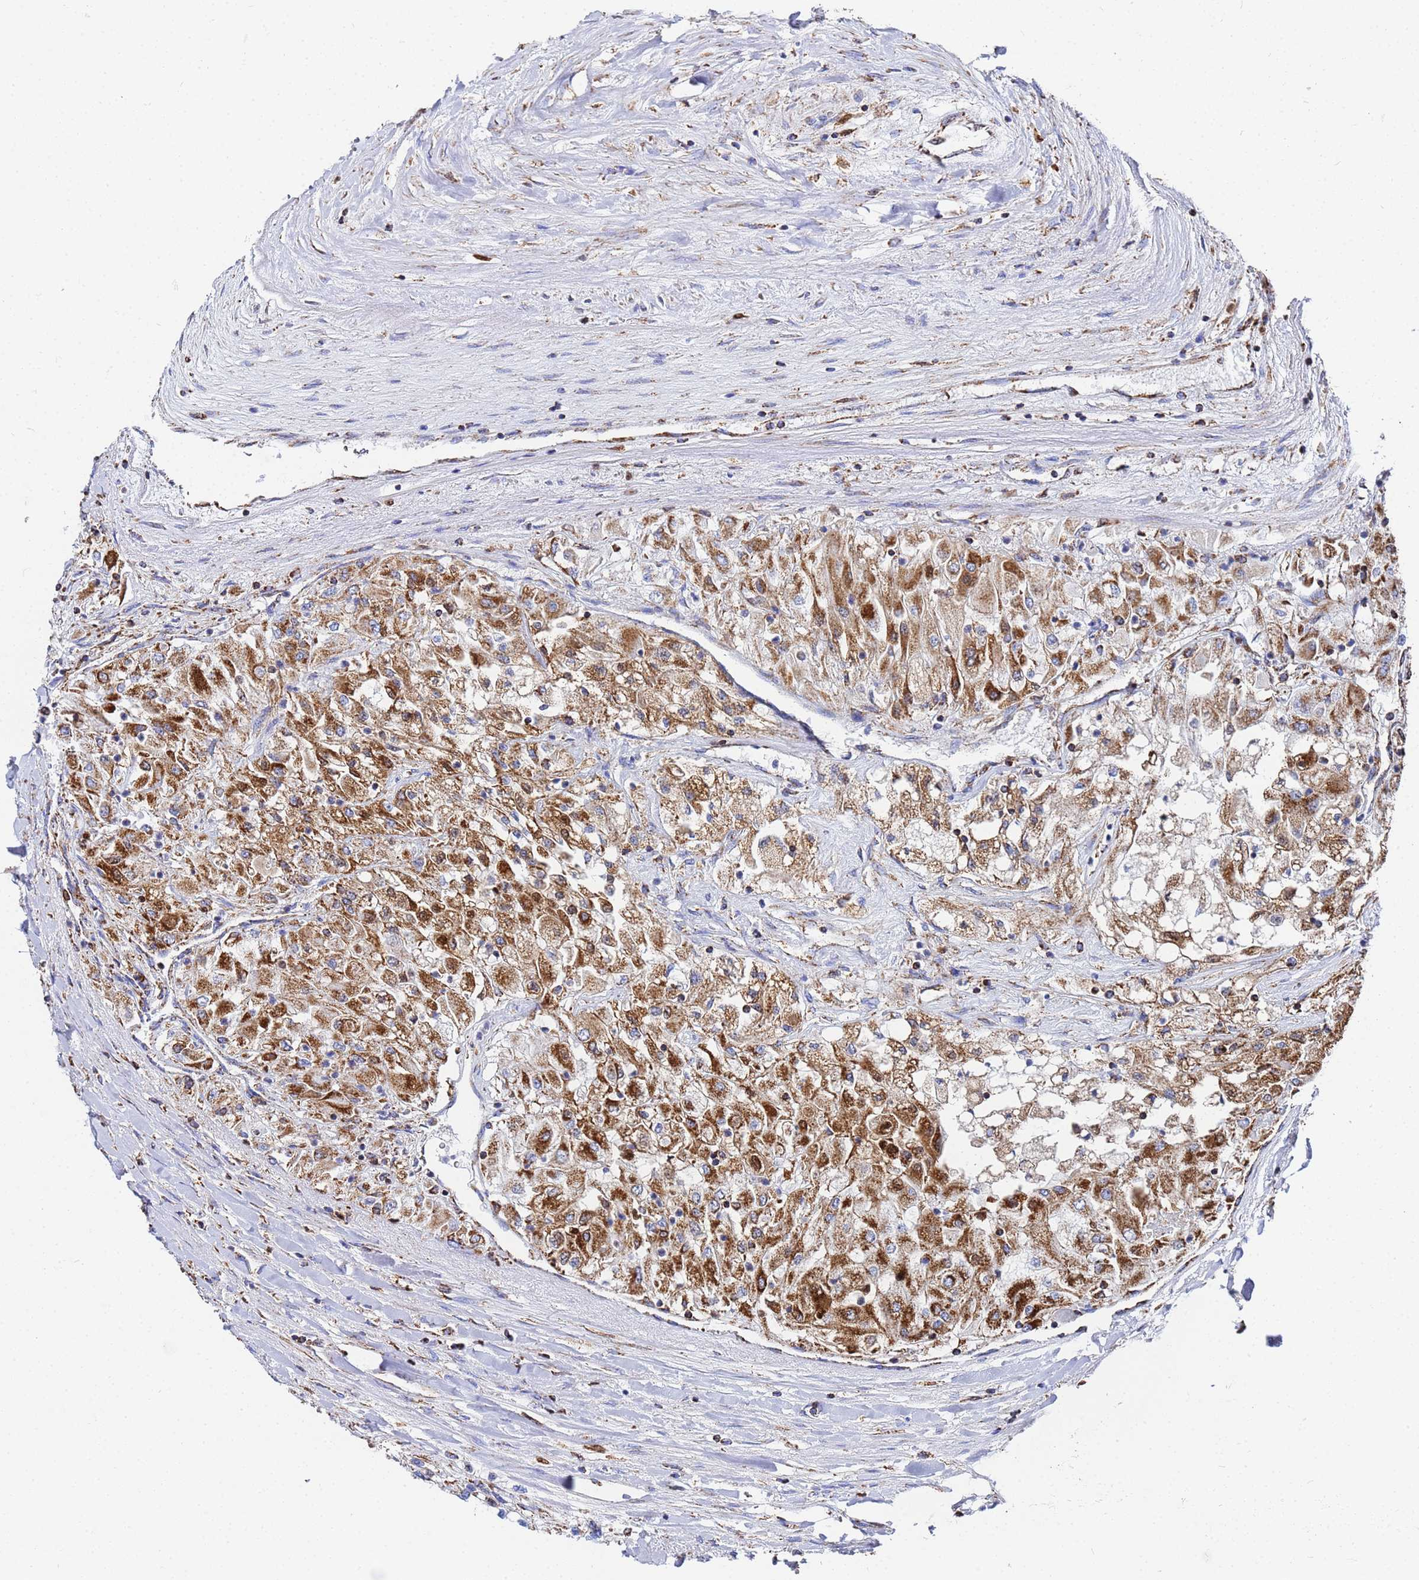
{"staining": {"intensity": "strong", "quantity": ">75%", "location": "cytoplasmic/membranous"}, "tissue": "renal cancer", "cell_type": "Tumor cells", "image_type": "cancer", "snomed": [{"axis": "morphology", "description": "Adenocarcinoma, NOS"}, {"axis": "topography", "description": "Kidney"}], "caption": "Strong cytoplasmic/membranous staining for a protein is appreciated in about >75% of tumor cells of renal adenocarcinoma using IHC.", "gene": "GLUD1", "patient": {"sex": "male", "age": 80}}